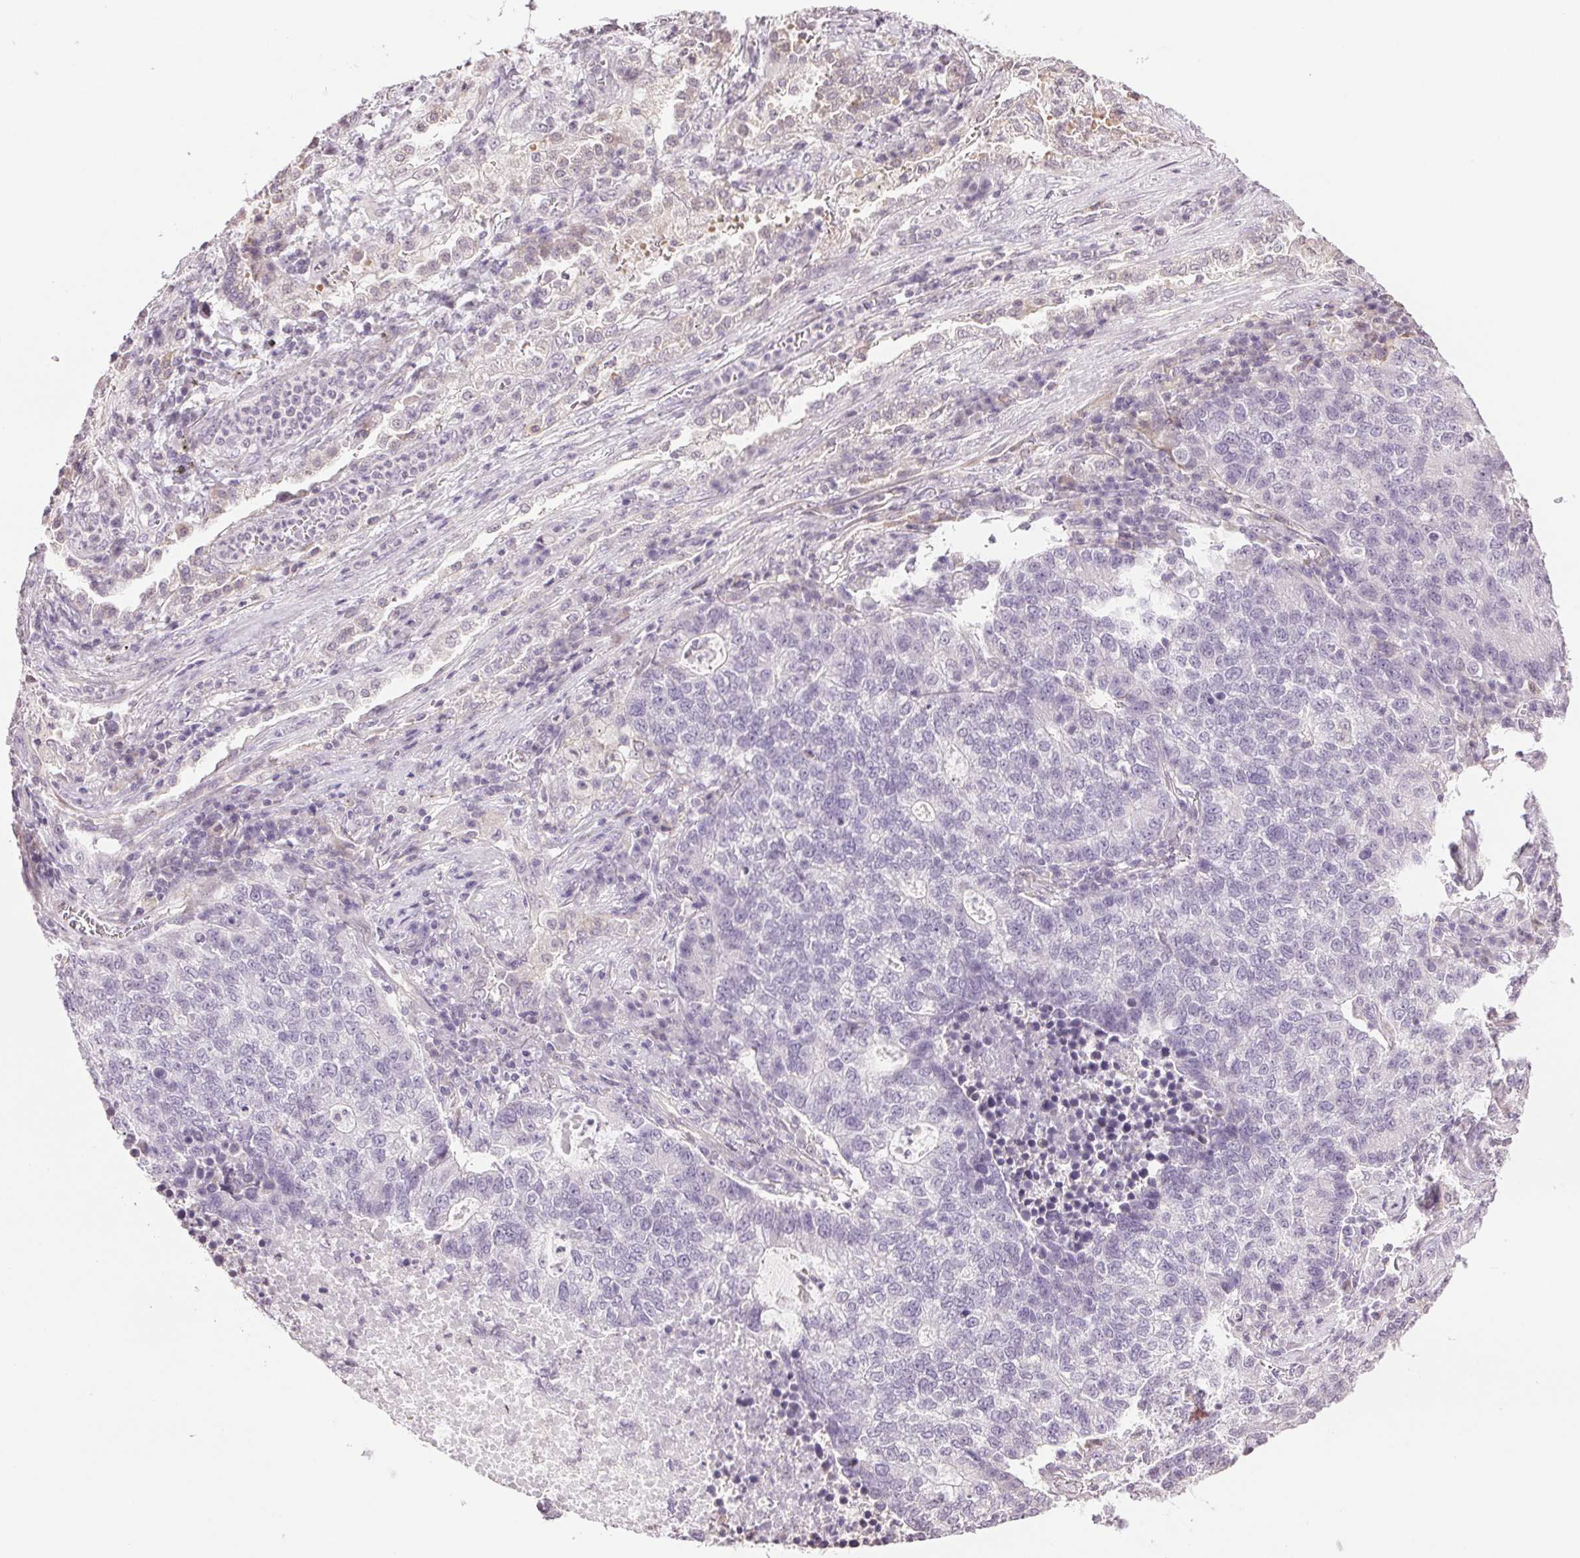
{"staining": {"intensity": "negative", "quantity": "none", "location": "none"}, "tissue": "lung cancer", "cell_type": "Tumor cells", "image_type": "cancer", "snomed": [{"axis": "morphology", "description": "Adenocarcinoma, NOS"}, {"axis": "topography", "description": "Lung"}], "caption": "Histopathology image shows no protein staining in tumor cells of adenocarcinoma (lung) tissue.", "gene": "TNNT3", "patient": {"sex": "male", "age": 57}}